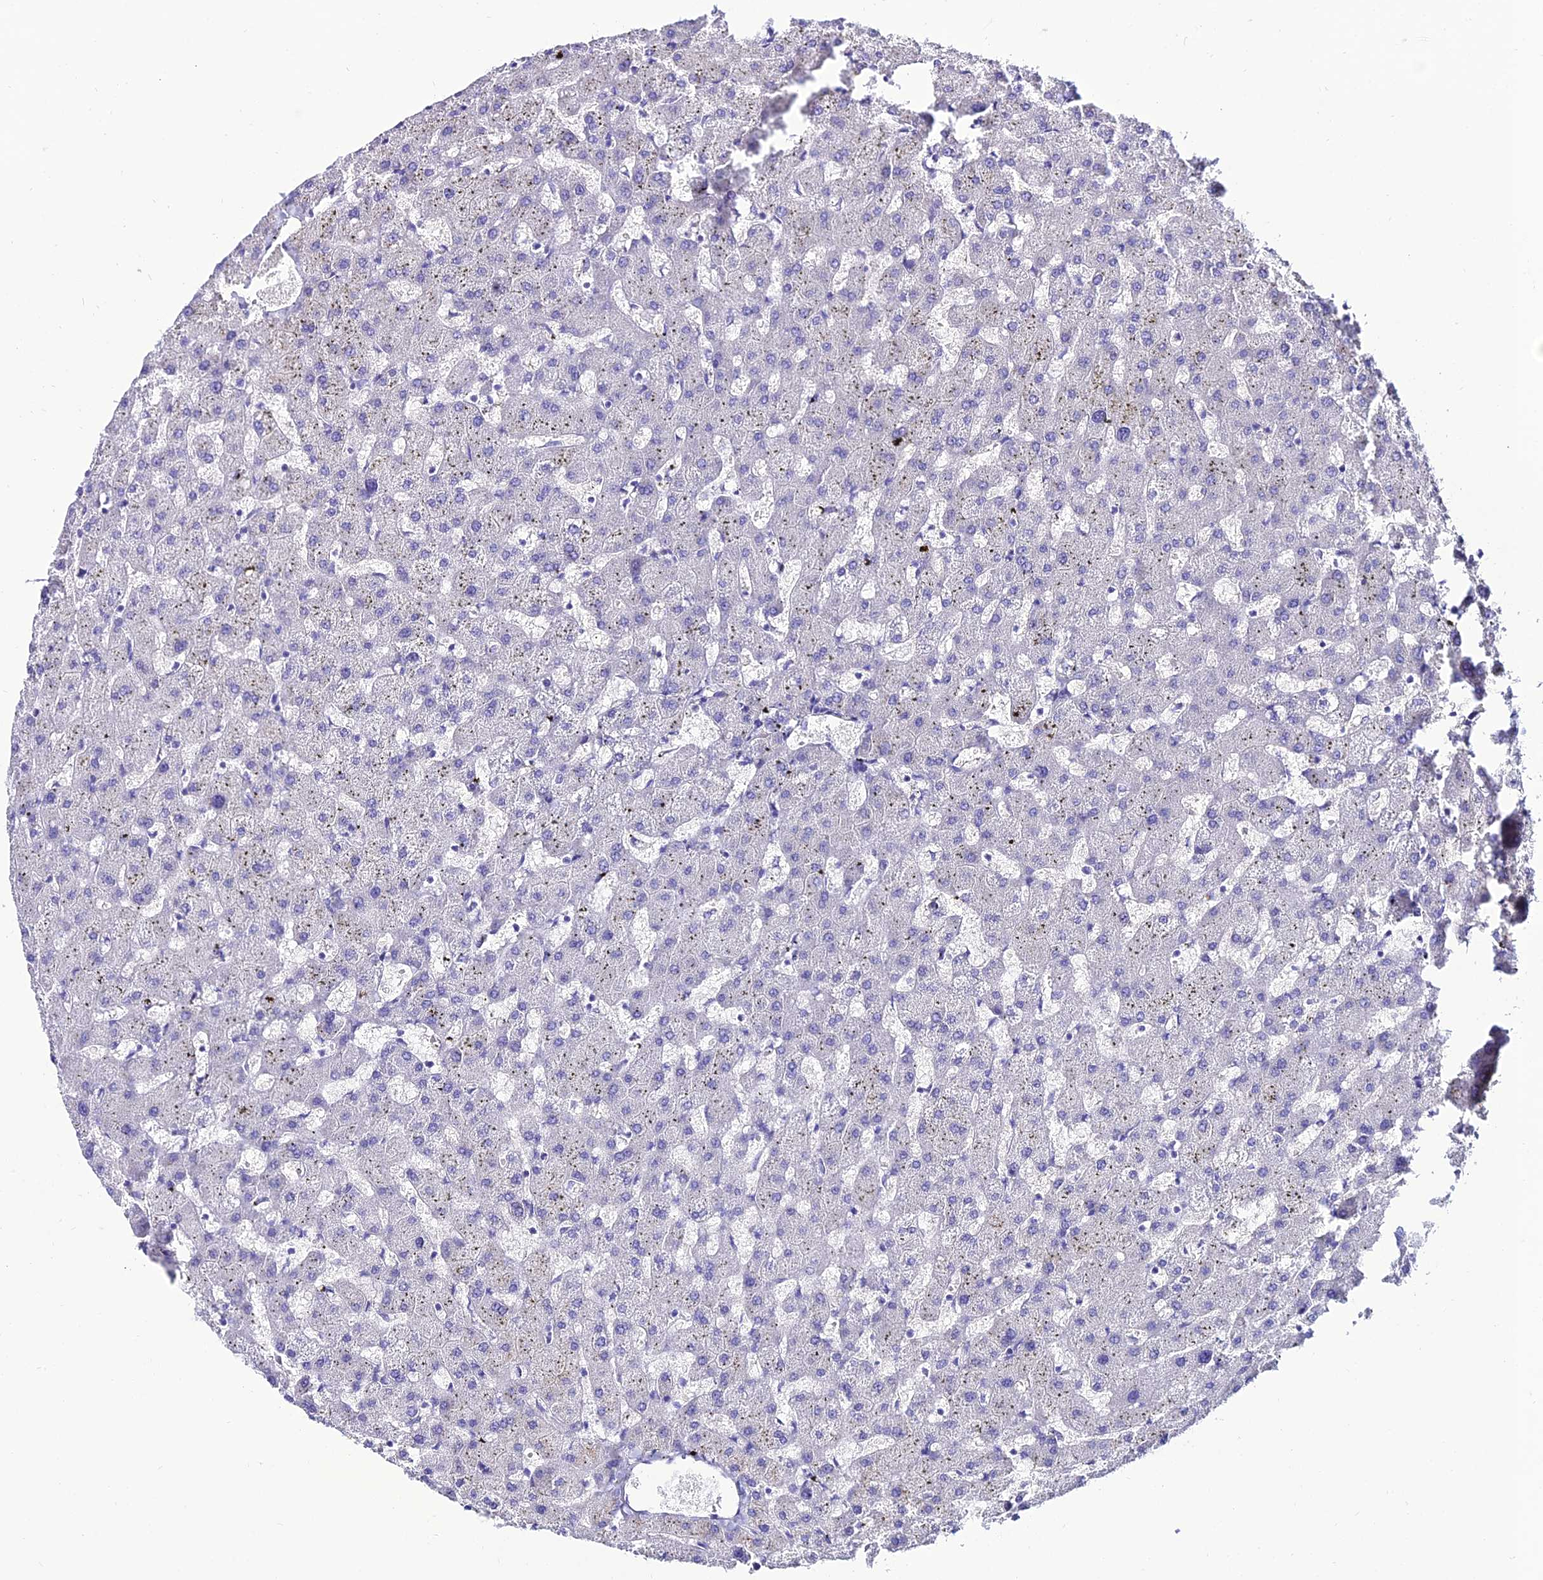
{"staining": {"intensity": "negative", "quantity": "none", "location": "none"}, "tissue": "liver", "cell_type": "Cholangiocytes", "image_type": "normal", "snomed": [{"axis": "morphology", "description": "Normal tissue, NOS"}, {"axis": "topography", "description": "Liver"}], "caption": "Immunohistochemistry (IHC) micrograph of unremarkable liver: human liver stained with DAB reveals no significant protein positivity in cholangiocytes. (DAB (3,3'-diaminobenzidine) immunohistochemistry (IHC), high magnification).", "gene": "OR4D5", "patient": {"sex": "female", "age": 63}}